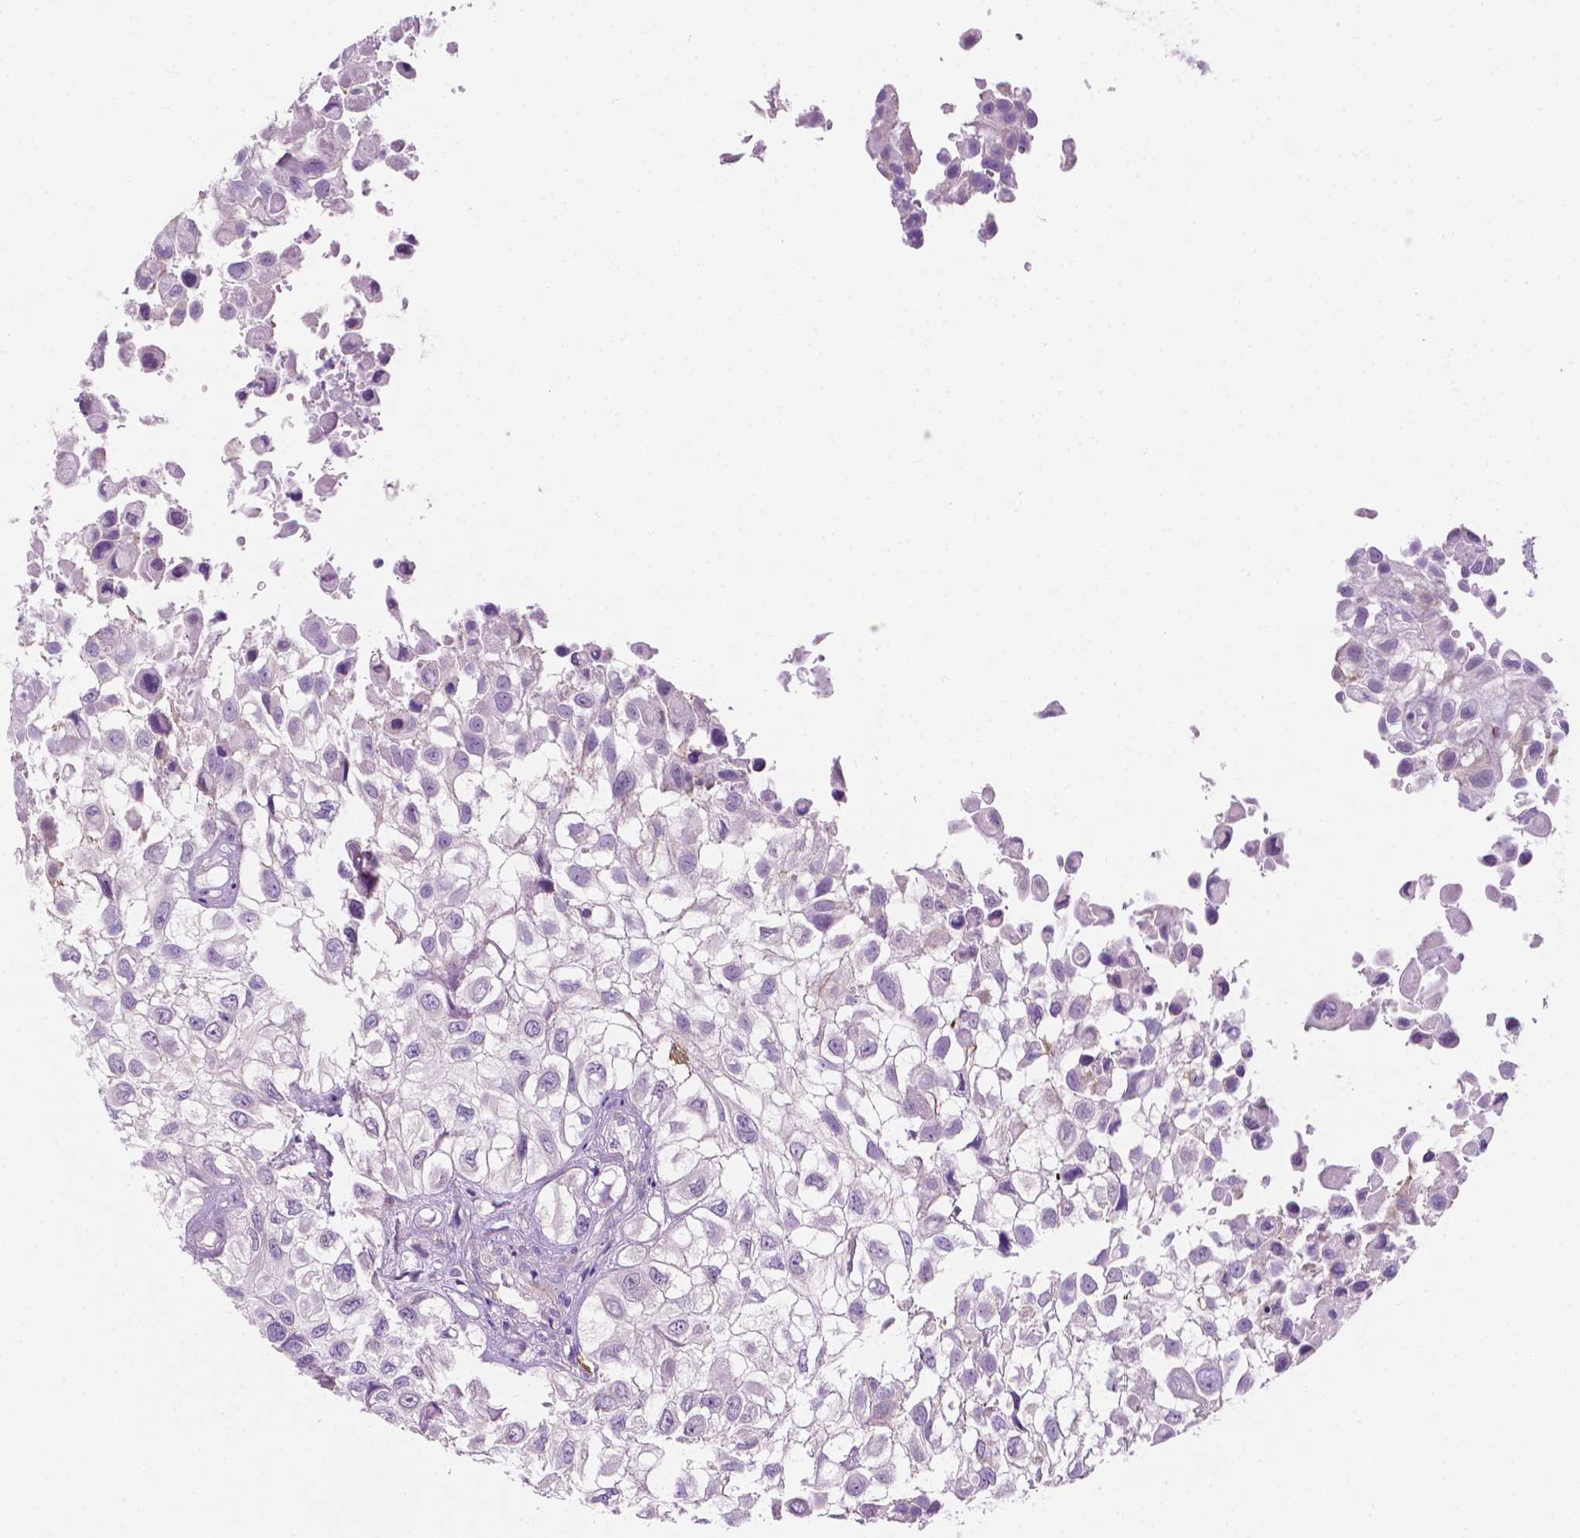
{"staining": {"intensity": "negative", "quantity": "none", "location": "none"}, "tissue": "urothelial cancer", "cell_type": "Tumor cells", "image_type": "cancer", "snomed": [{"axis": "morphology", "description": "Urothelial carcinoma, High grade"}, {"axis": "topography", "description": "Urinary bladder"}], "caption": "IHC image of neoplastic tissue: human urothelial cancer stained with DAB (3,3'-diaminobenzidine) shows no significant protein staining in tumor cells.", "gene": "EPPK1", "patient": {"sex": "male", "age": 56}}